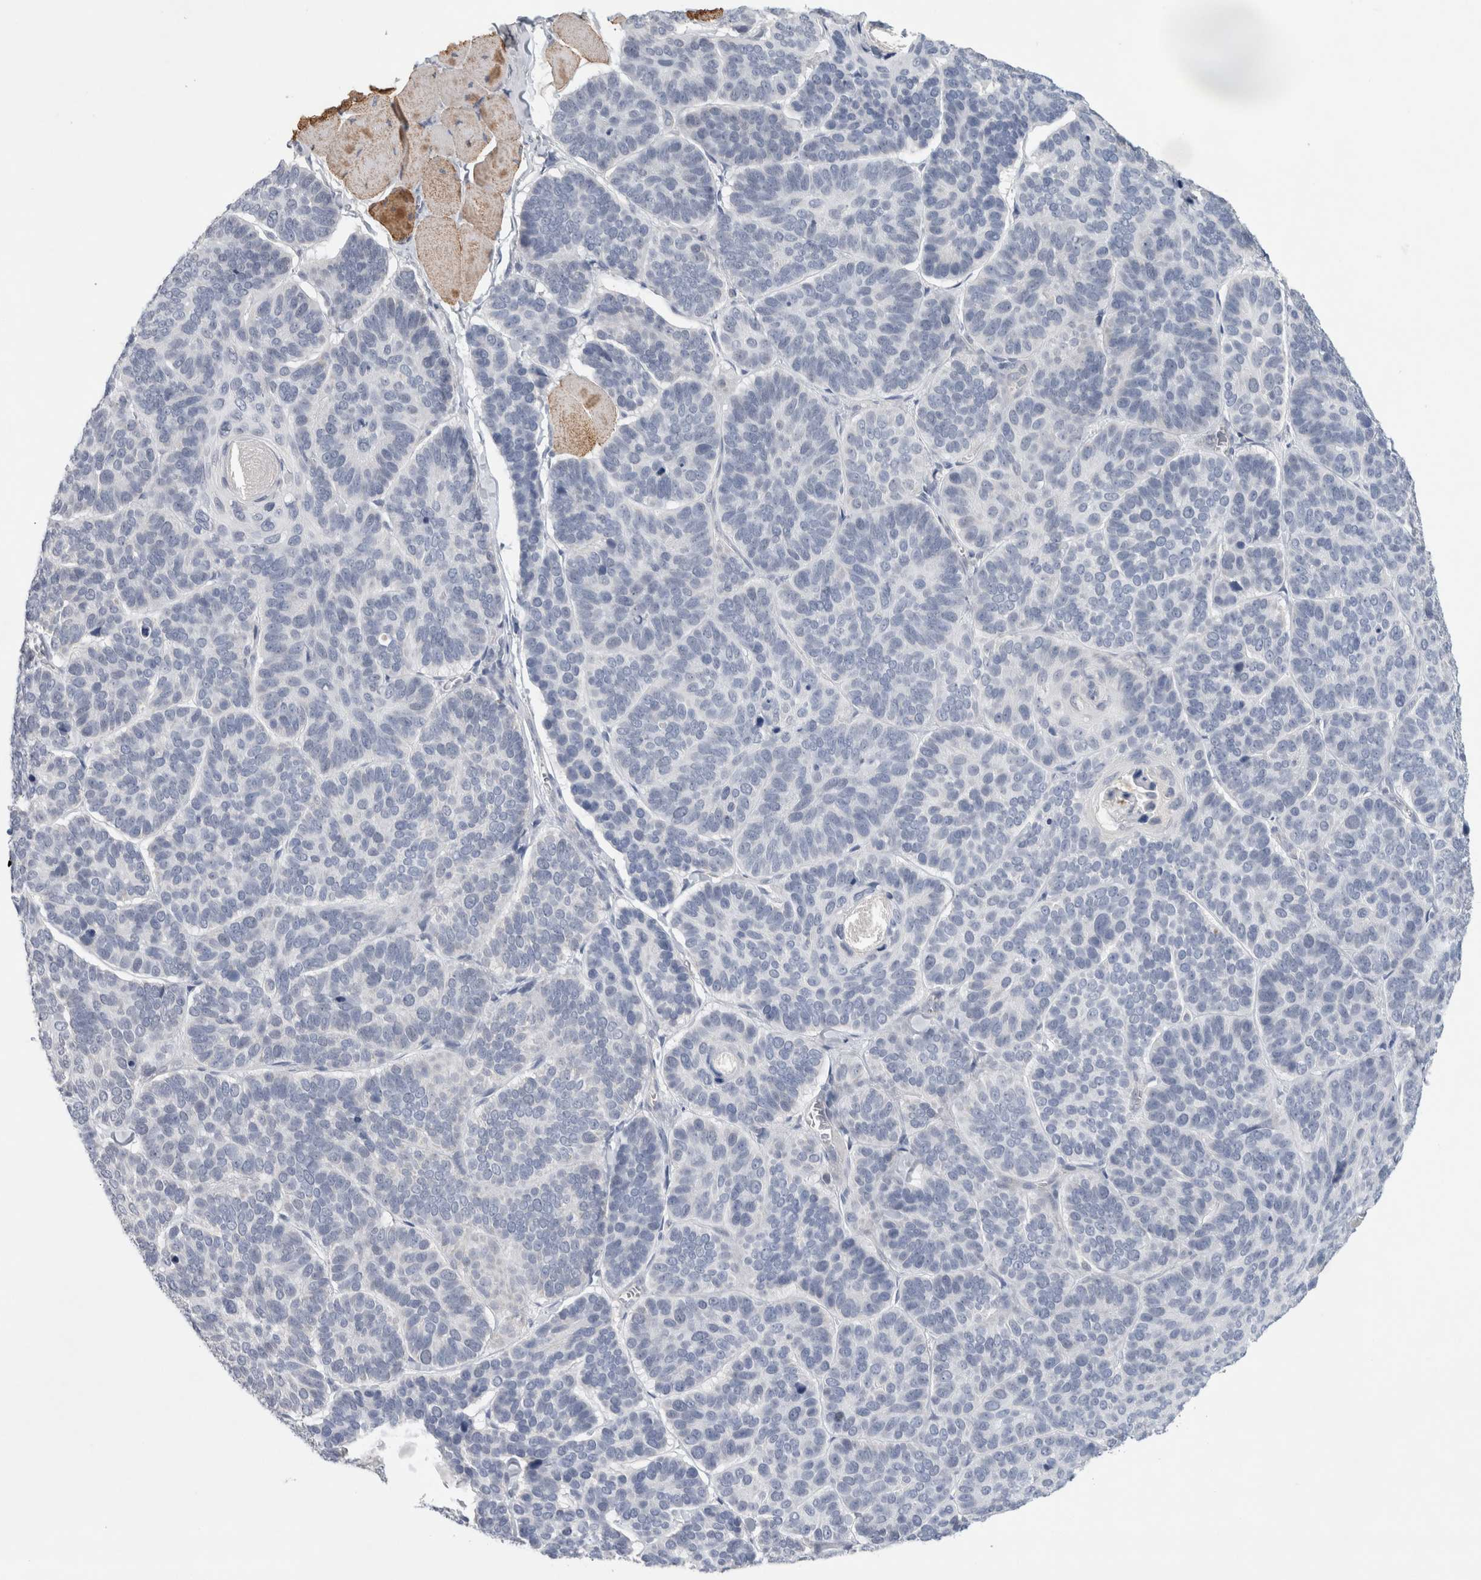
{"staining": {"intensity": "negative", "quantity": "none", "location": "none"}, "tissue": "skin cancer", "cell_type": "Tumor cells", "image_type": "cancer", "snomed": [{"axis": "morphology", "description": "Basal cell carcinoma"}, {"axis": "topography", "description": "Skin"}], "caption": "Photomicrograph shows no protein expression in tumor cells of skin cancer tissue. (DAB immunohistochemistry (IHC) visualized using brightfield microscopy, high magnification).", "gene": "TONSL", "patient": {"sex": "male", "age": 62}}